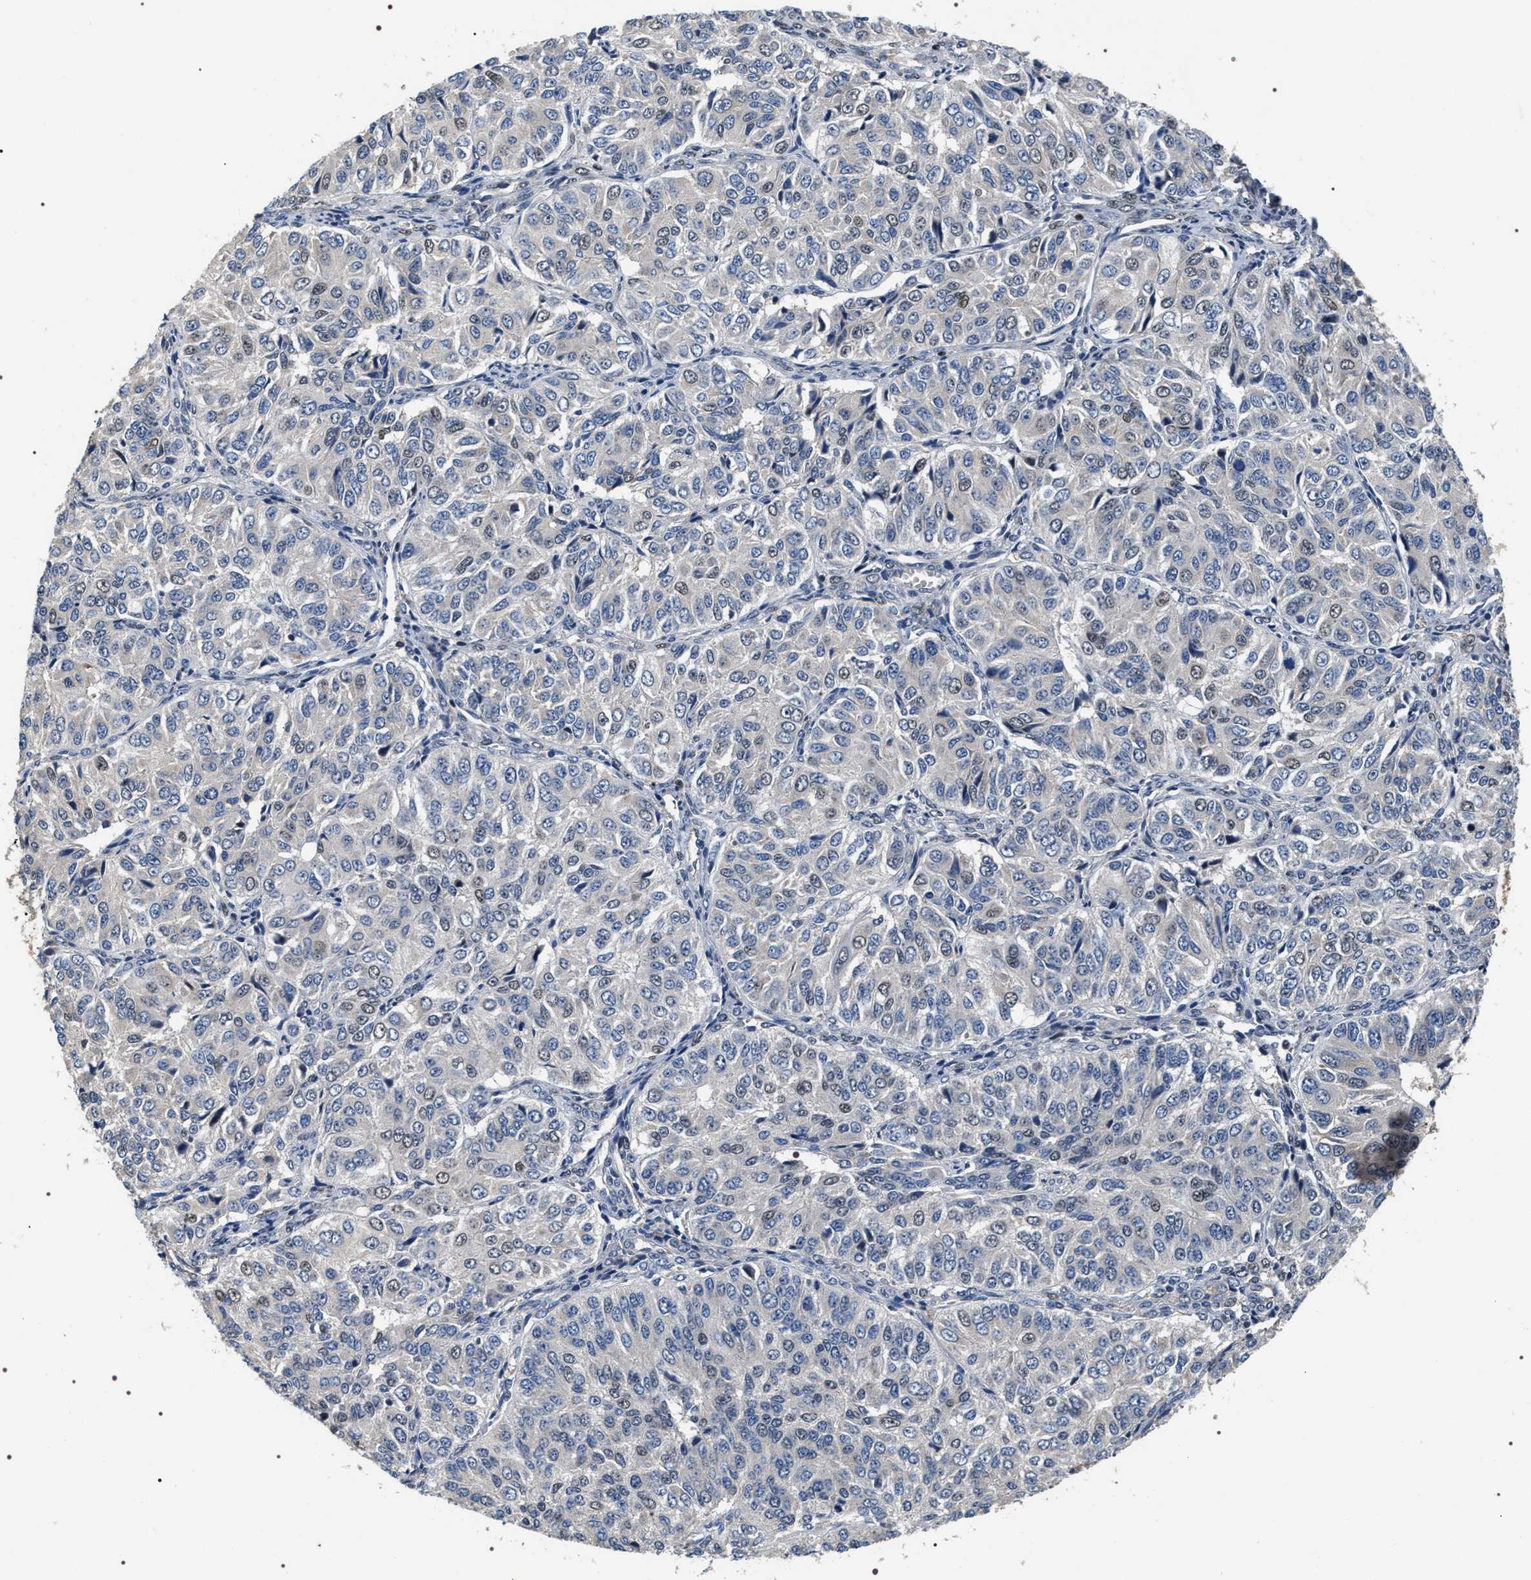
{"staining": {"intensity": "weak", "quantity": "<25%", "location": "nuclear"}, "tissue": "ovarian cancer", "cell_type": "Tumor cells", "image_type": "cancer", "snomed": [{"axis": "morphology", "description": "Carcinoma, endometroid"}, {"axis": "topography", "description": "Ovary"}], "caption": "Photomicrograph shows no protein staining in tumor cells of endometroid carcinoma (ovarian) tissue.", "gene": "C7orf25", "patient": {"sex": "female", "age": 51}}